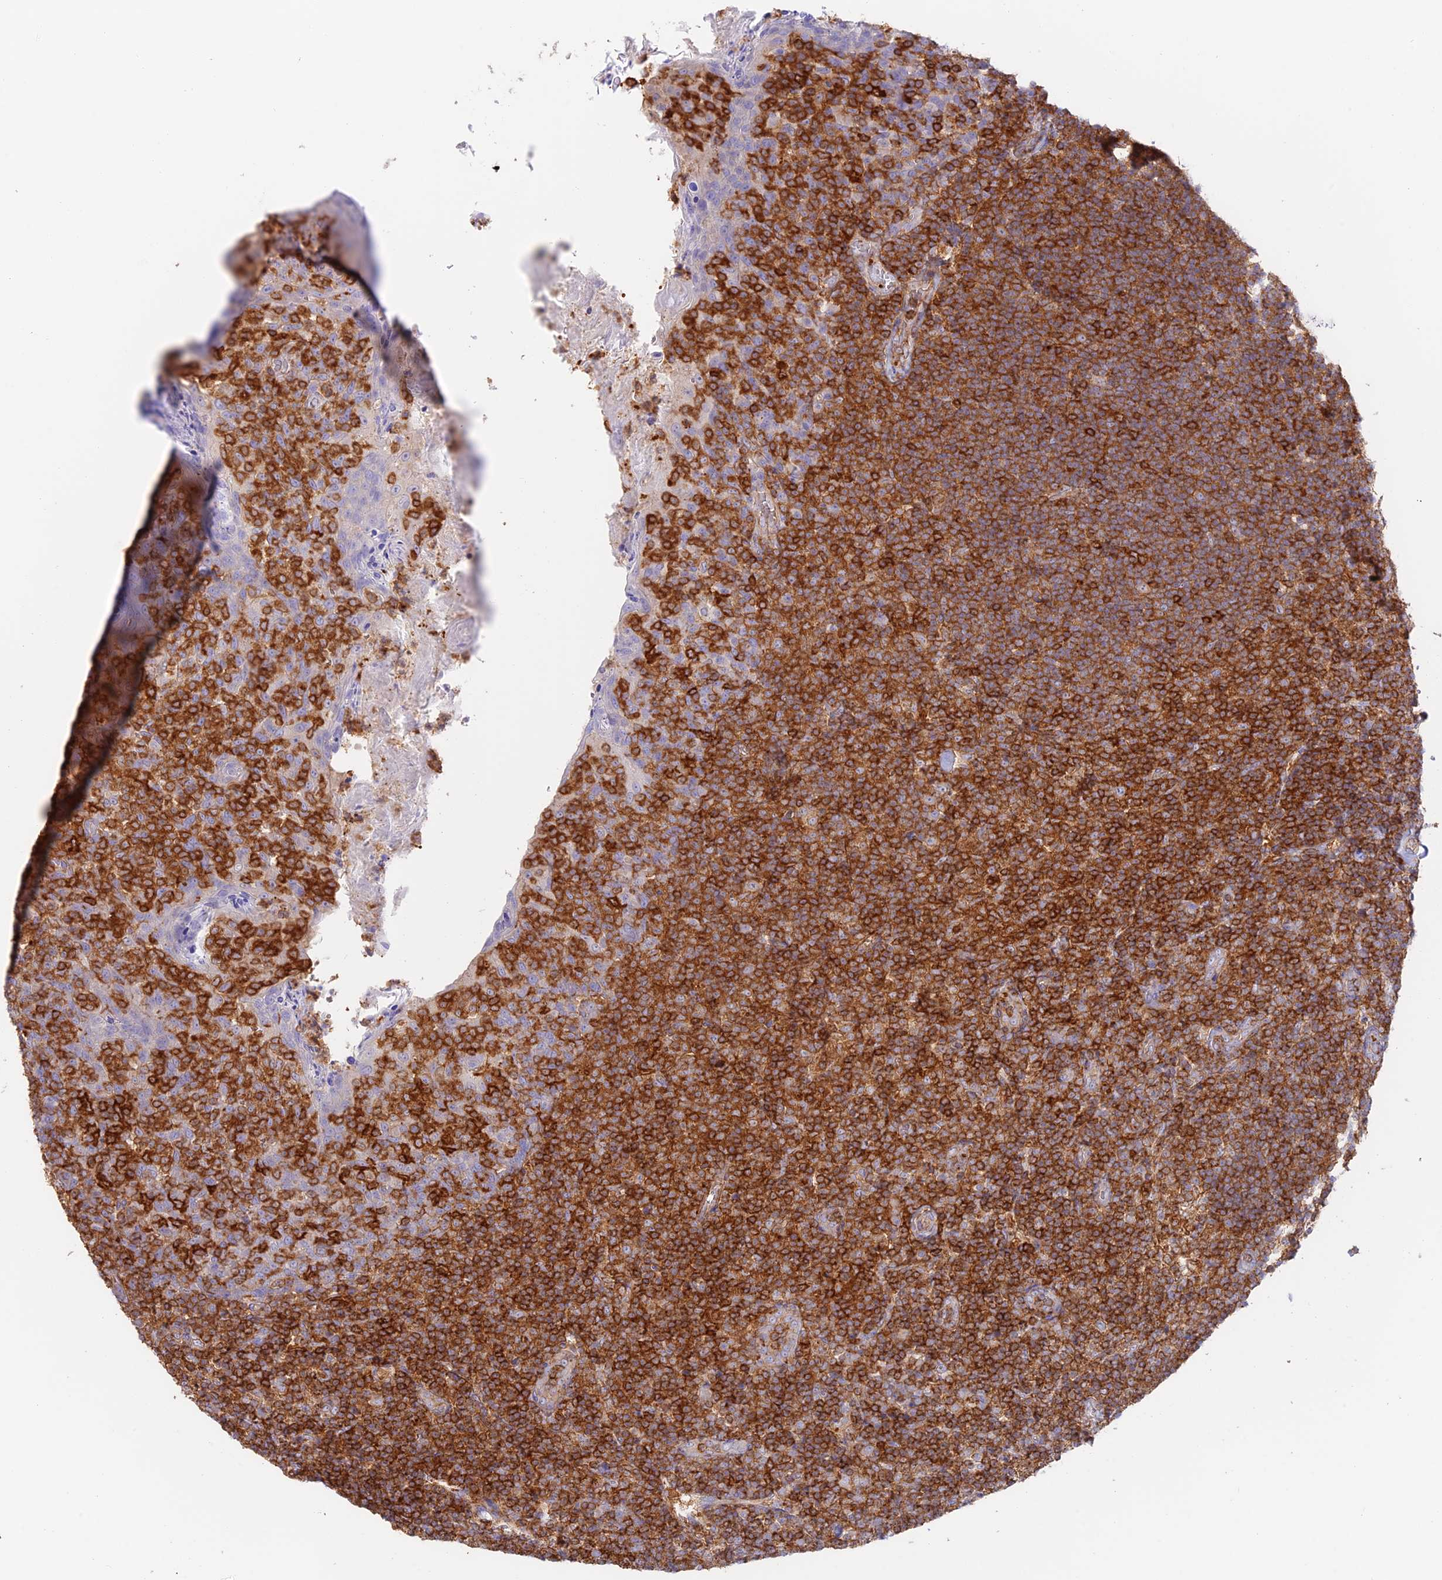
{"staining": {"intensity": "strong", "quantity": "25%-75%", "location": "cytoplasmic/membranous"}, "tissue": "tonsil", "cell_type": "Germinal center cells", "image_type": "normal", "snomed": [{"axis": "morphology", "description": "Normal tissue, NOS"}, {"axis": "topography", "description": "Tonsil"}], "caption": "This image reveals benign tonsil stained with immunohistochemistry to label a protein in brown. The cytoplasmic/membranous of germinal center cells show strong positivity for the protein. Nuclei are counter-stained blue.", "gene": "DENND1C", "patient": {"sex": "female", "age": 10}}